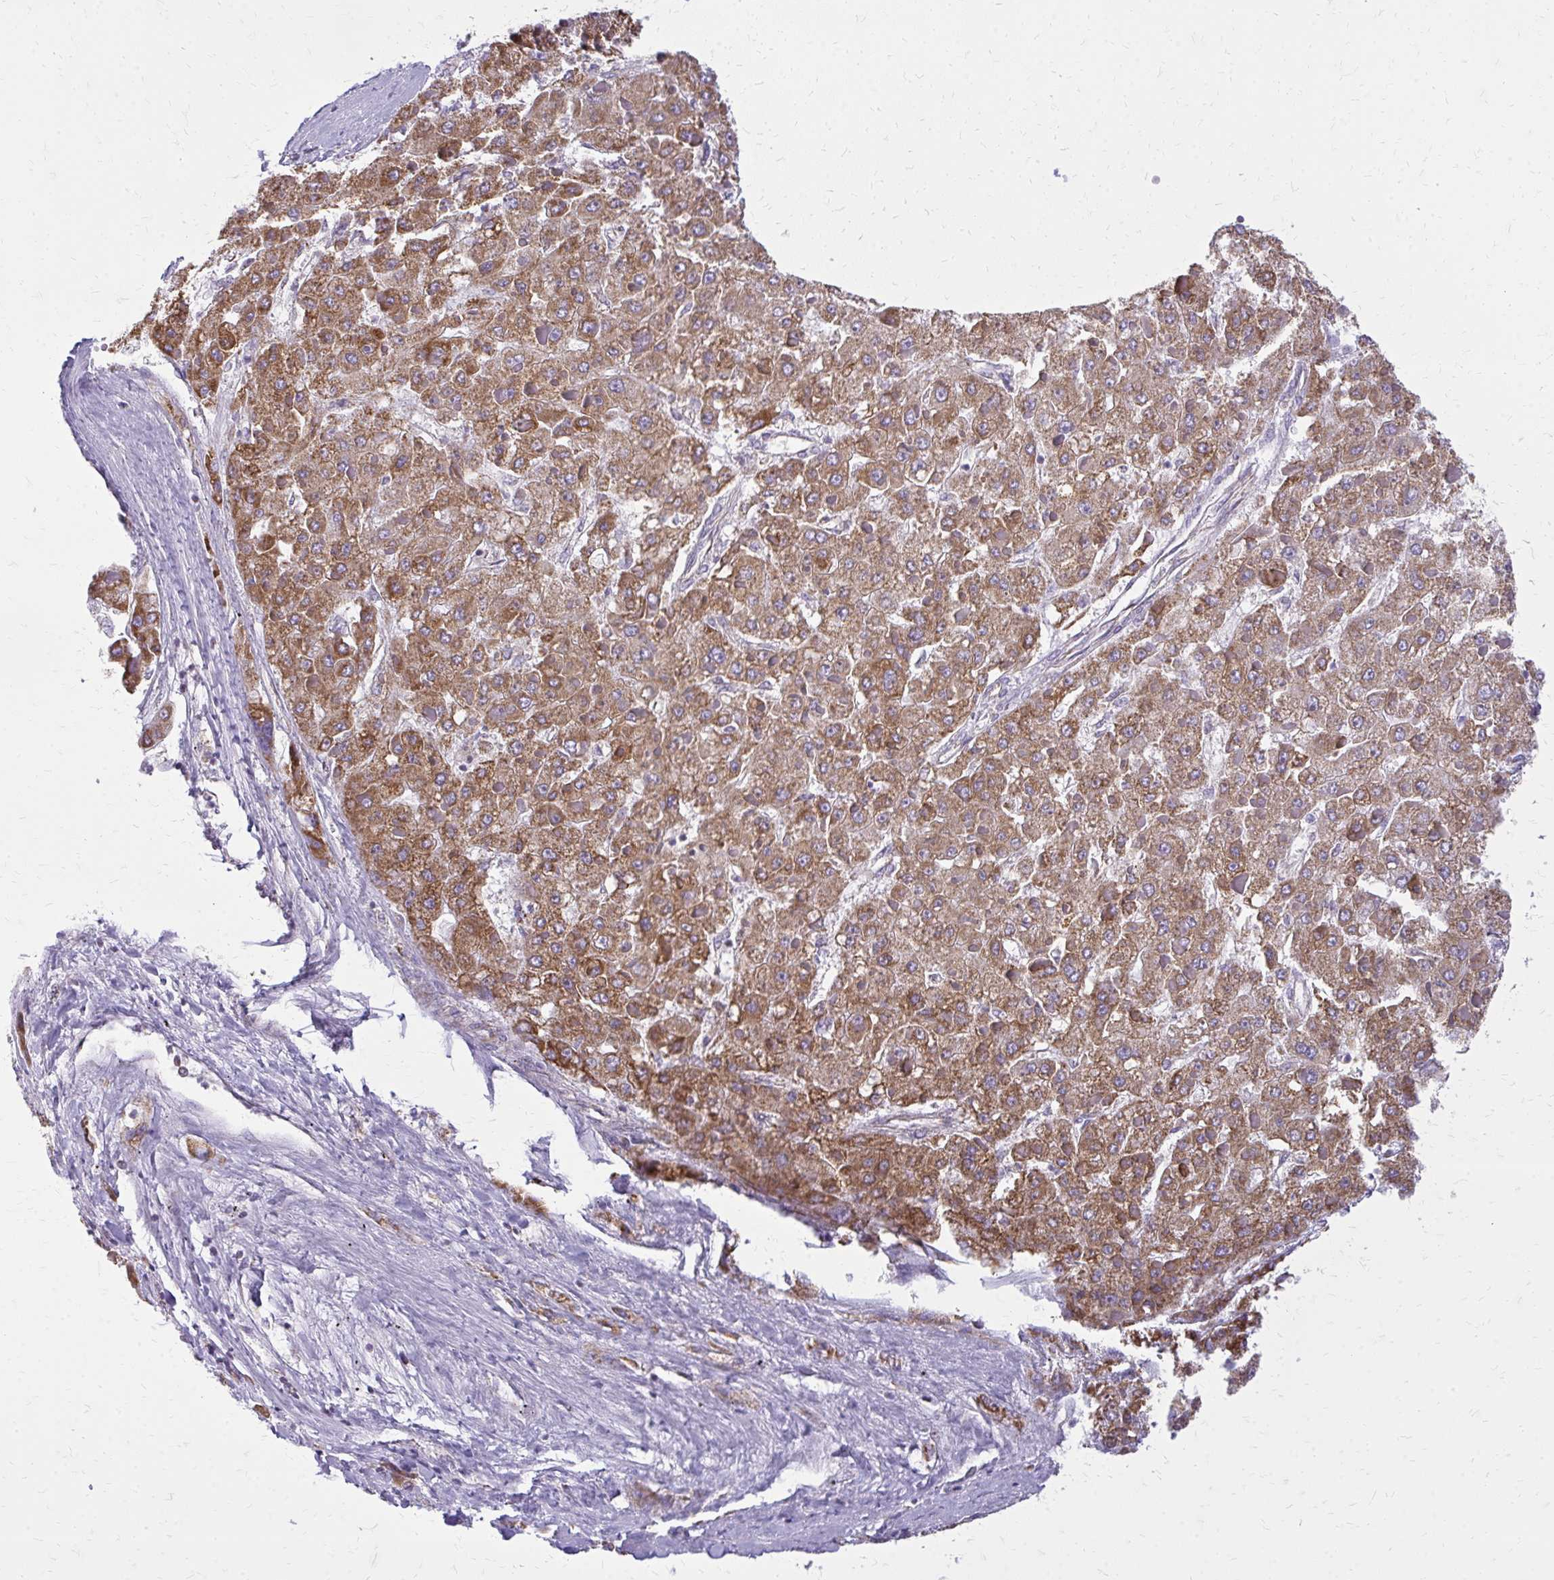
{"staining": {"intensity": "moderate", "quantity": ">75%", "location": "cytoplasmic/membranous"}, "tissue": "liver cancer", "cell_type": "Tumor cells", "image_type": "cancer", "snomed": [{"axis": "morphology", "description": "Carcinoma, Hepatocellular, NOS"}, {"axis": "topography", "description": "Liver"}], "caption": "Immunohistochemical staining of human hepatocellular carcinoma (liver) reveals medium levels of moderate cytoplasmic/membranous protein positivity in about >75% of tumor cells.", "gene": "IFIT1", "patient": {"sex": "female", "age": 73}}